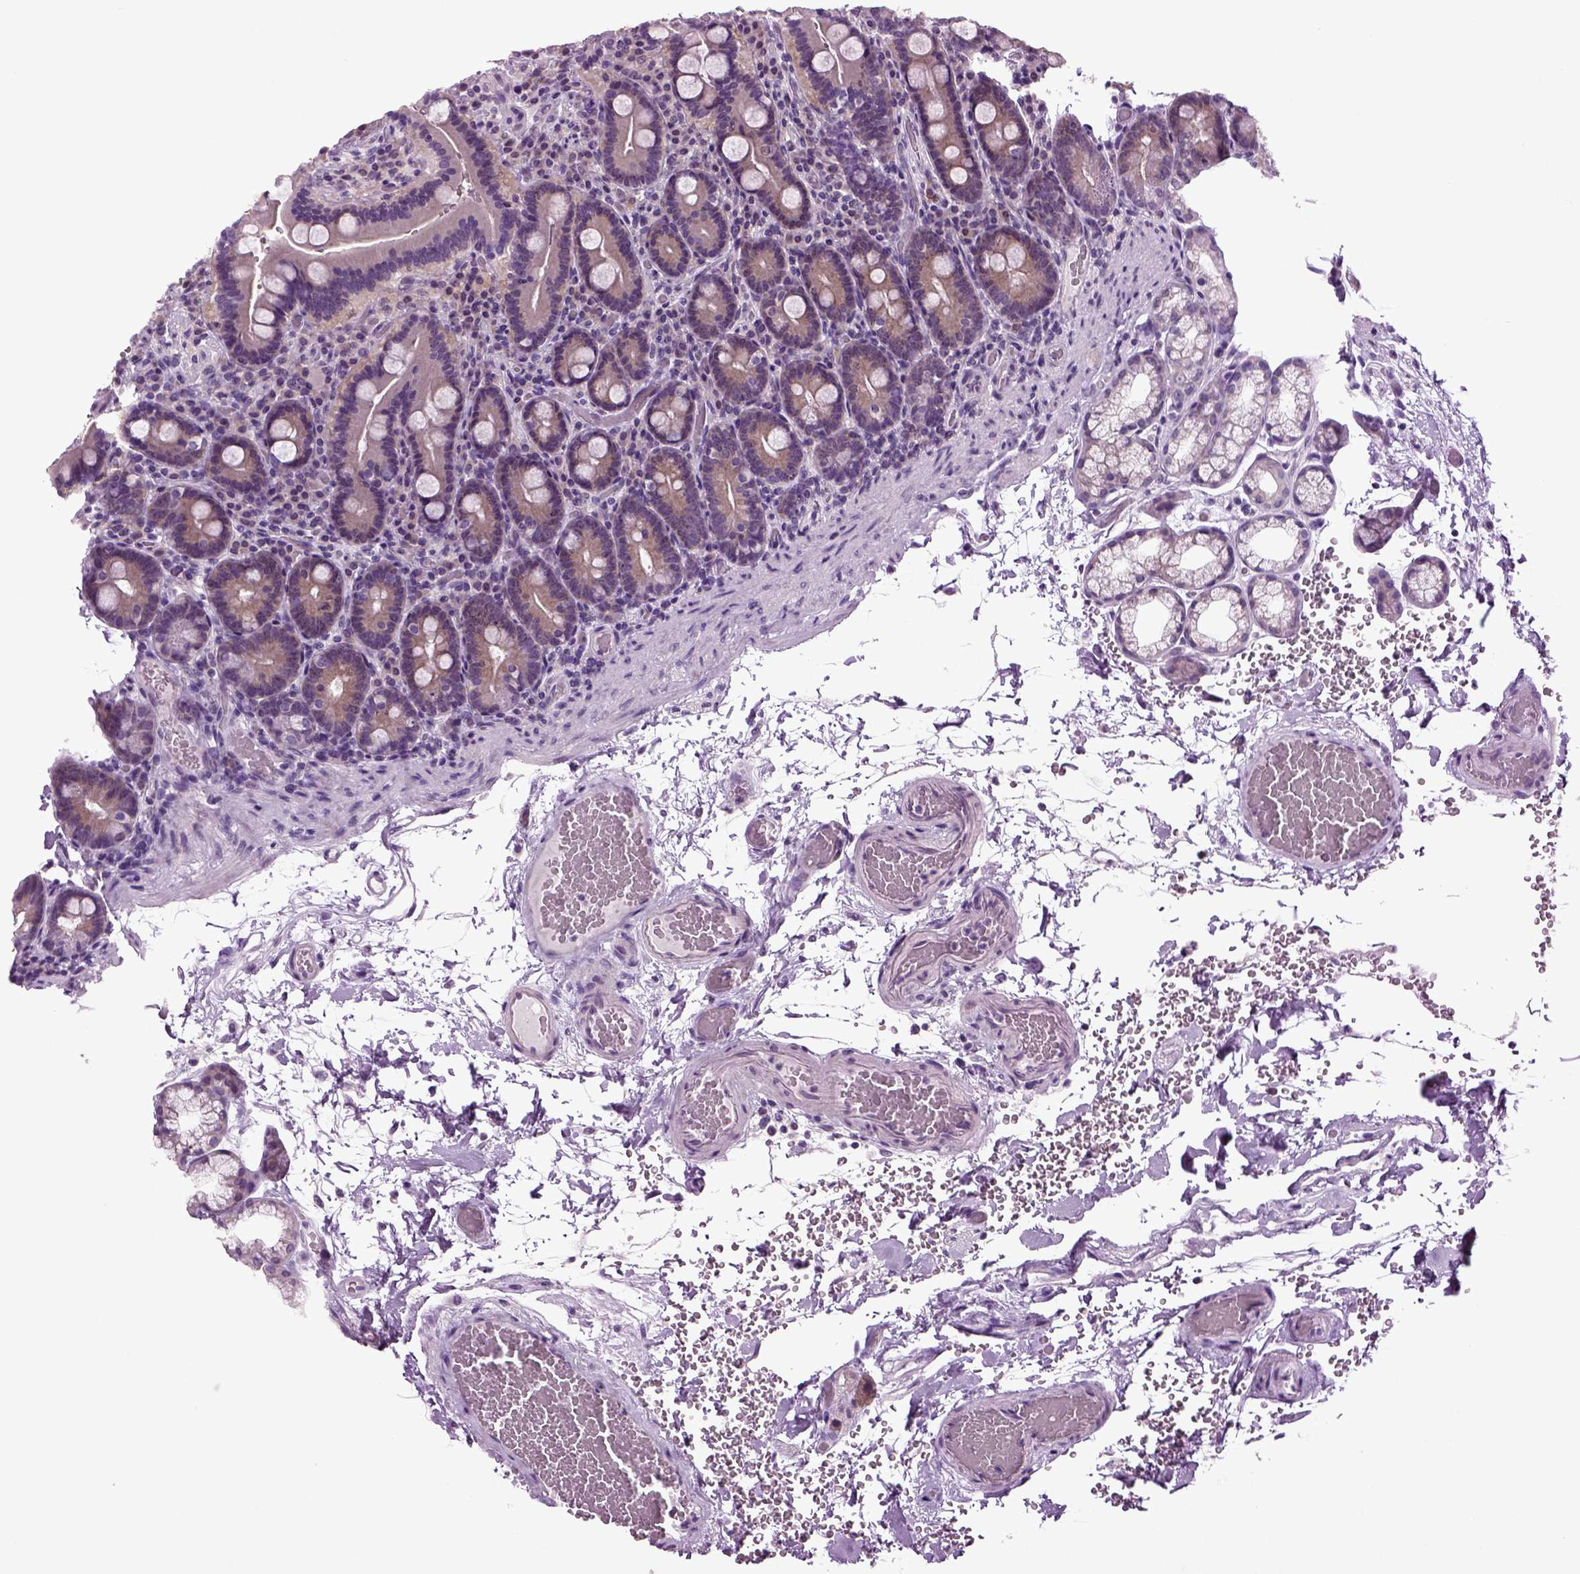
{"staining": {"intensity": "weak", "quantity": "<25%", "location": "cytoplasmic/membranous"}, "tissue": "duodenum", "cell_type": "Glandular cells", "image_type": "normal", "snomed": [{"axis": "morphology", "description": "Normal tissue, NOS"}, {"axis": "topography", "description": "Duodenum"}], "caption": "High power microscopy histopathology image of an immunohistochemistry photomicrograph of benign duodenum, revealing no significant staining in glandular cells.", "gene": "PLCH2", "patient": {"sex": "female", "age": 62}}